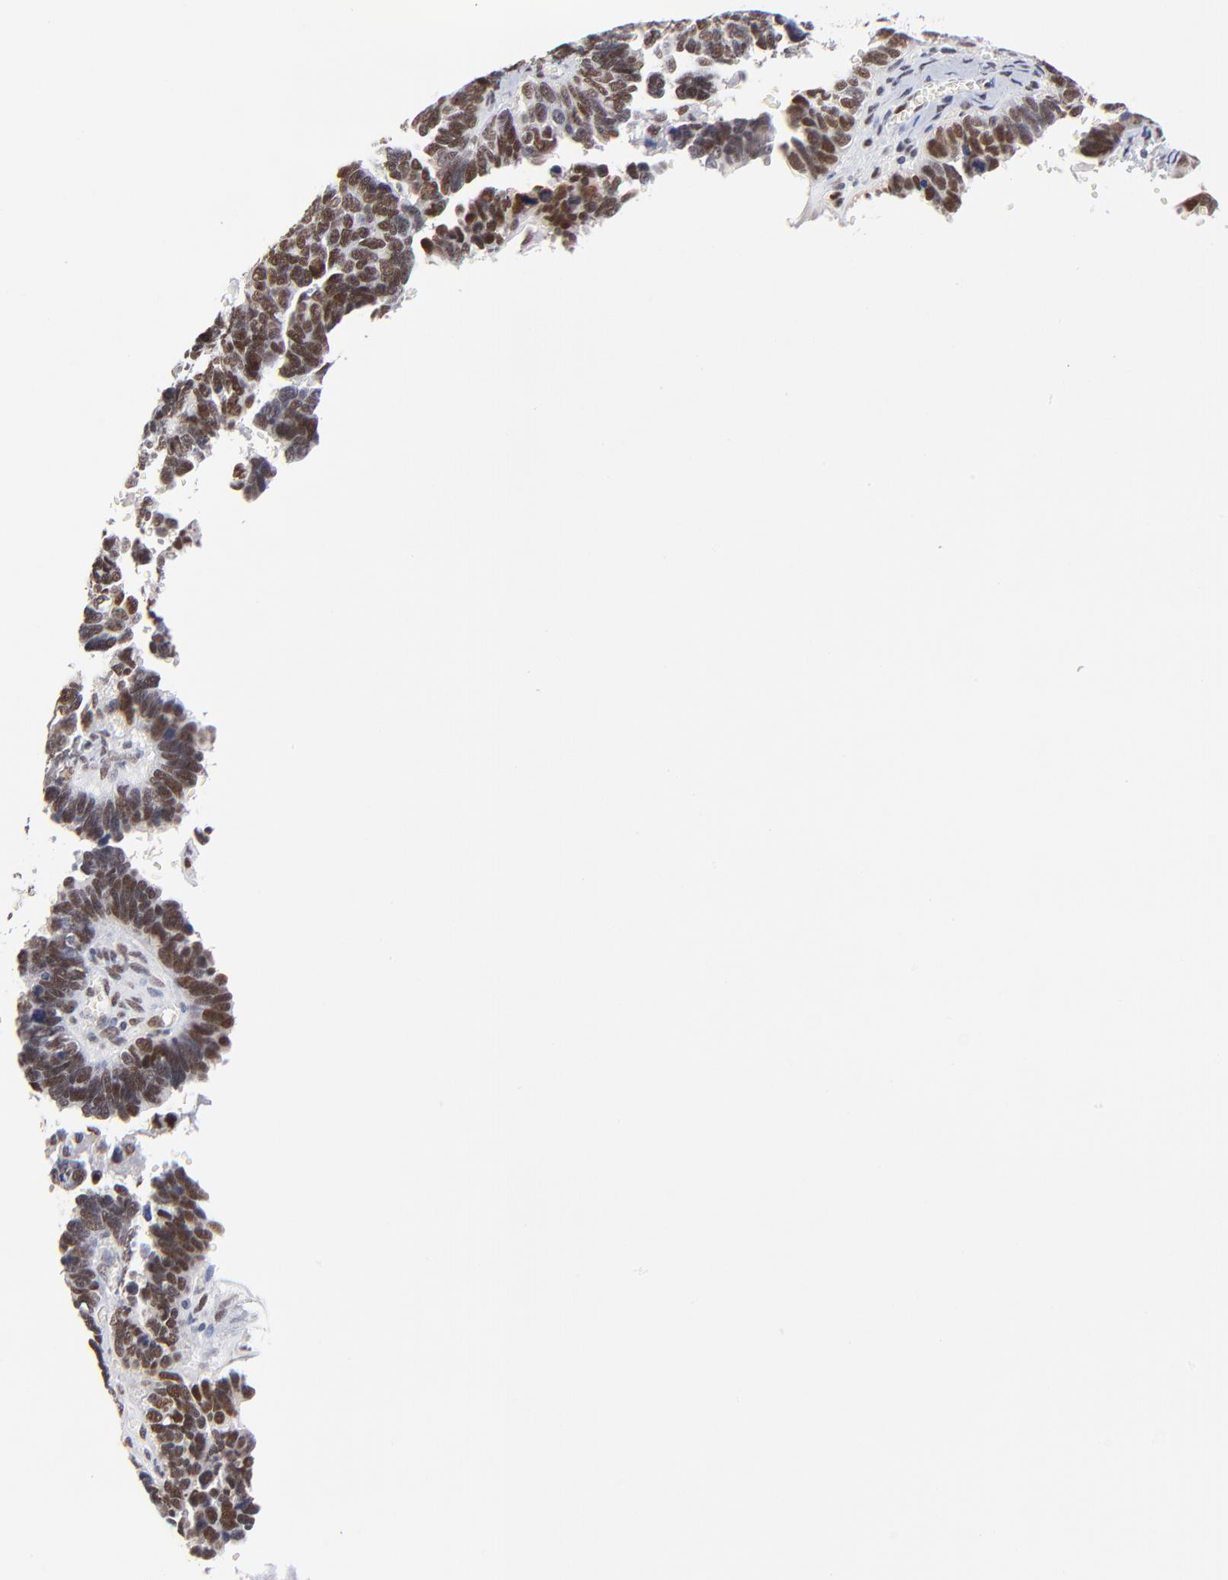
{"staining": {"intensity": "moderate", "quantity": "25%-75%", "location": "nuclear"}, "tissue": "ovarian cancer", "cell_type": "Tumor cells", "image_type": "cancer", "snomed": [{"axis": "morphology", "description": "Cystadenocarcinoma, serous, NOS"}, {"axis": "topography", "description": "Ovary"}], "caption": "Brown immunohistochemical staining in ovarian cancer exhibits moderate nuclear staining in approximately 25%-75% of tumor cells. The protein is stained brown, and the nuclei are stained in blue (DAB (3,3'-diaminobenzidine) IHC with brightfield microscopy, high magnification).", "gene": "OGFOD1", "patient": {"sex": "female", "age": 69}}